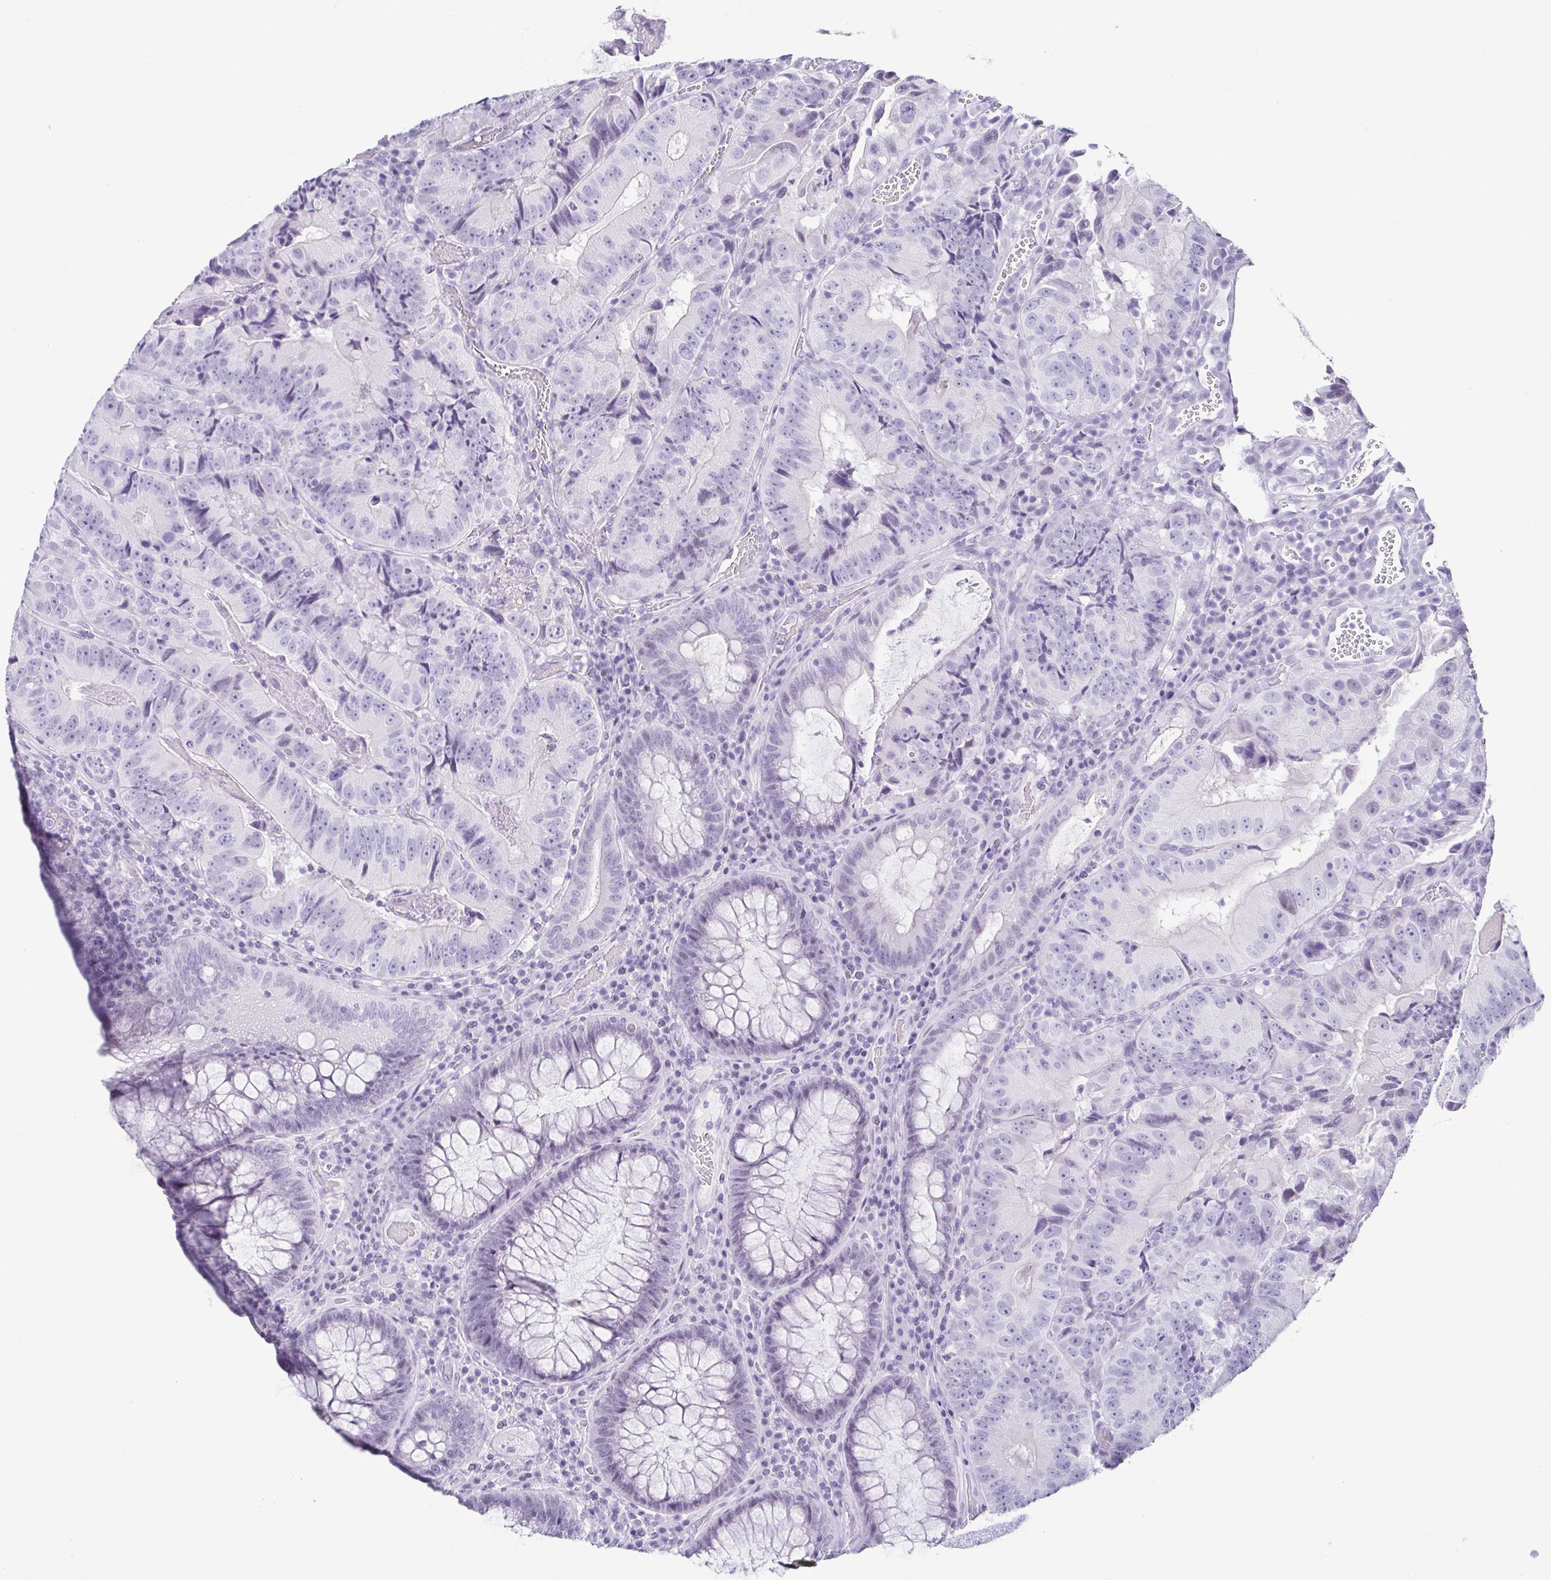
{"staining": {"intensity": "negative", "quantity": "none", "location": "none"}, "tissue": "colorectal cancer", "cell_type": "Tumor cells", "image_type": "cancer", "snomed": [{"axis": "morphology", "description": "Adenocarcinoma, NOS"}, {"axis": "topography", "description": "Colon"}], "caption": "This photomicrograph is of colorectal adenocarcinoma stained with immunohistochemistry to label a protein in brown with the nuclei are counter-stained blue. There is no staining in tumor cells.", "gene": "ESX1", "patient": {"sex": "female", "age": 86}}